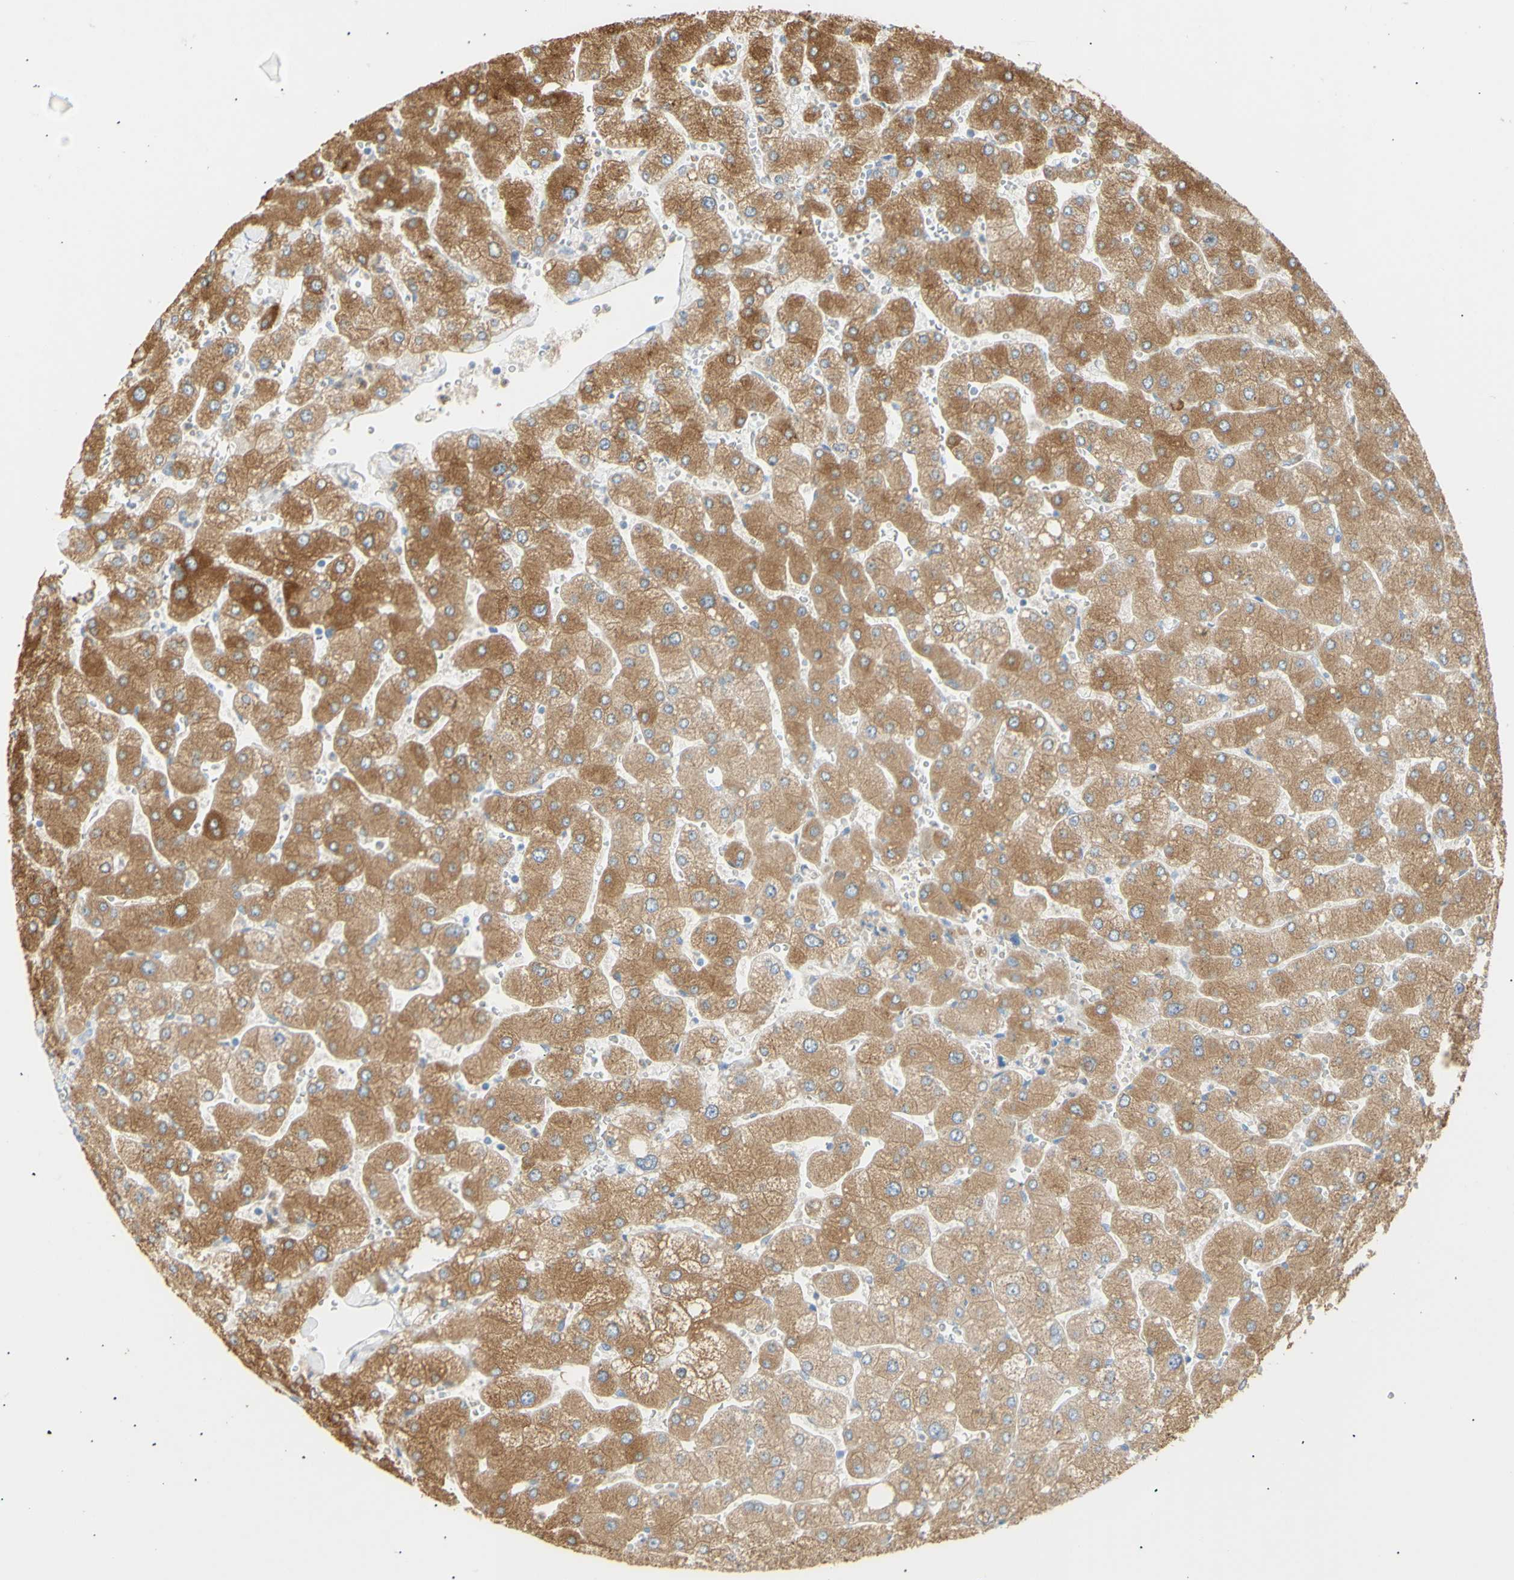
{"staining": {"intensity": "negative", "quantity": "none", "location": "none"}, "tissue": "liver", "cell_type": "Cholangiocytes", "image_type": "normal", "snomed": [{"axis": "morphology", "description": "Normal tissue, NOS"}, {"axis": "topography", "description": "Liver"}], "caption": "High power microscopy image of an immunohistochemistry micrograph of normal liver, revealing no significant expression in cholangiocytes.", "gene": "B4GALNT3", "patient": {"sex": "male", "age": 55}}